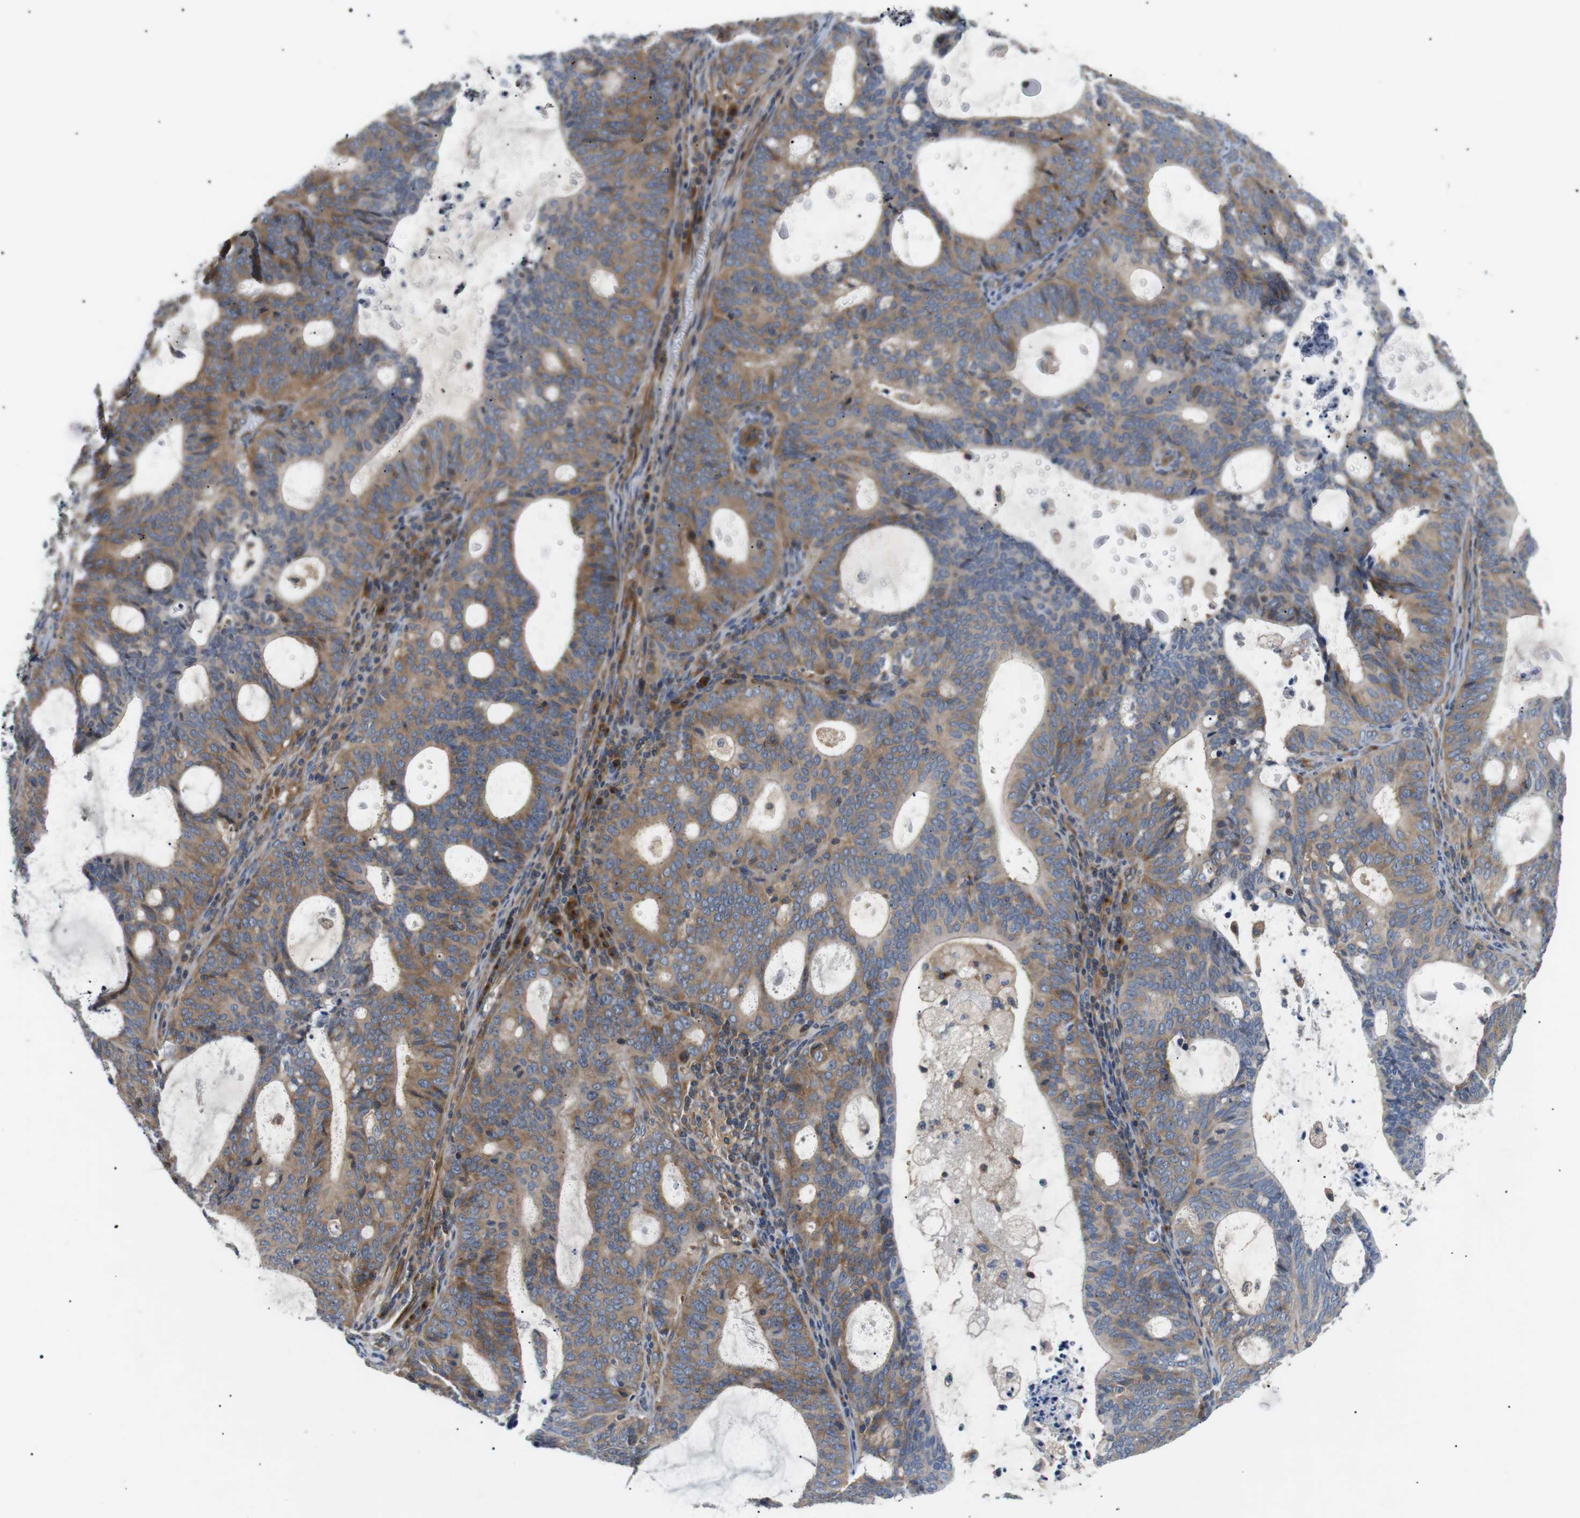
{"staining": {"intensity": "moderate", "quantity": ">75%", "location": "cytoplasmic/membranous"}, "tissue": "endometrial cancer", "cell_type": "Tumor cells", "image_type": "cancer", "snomed": [{"axis": "morphology", "description": "Adenocarcinoma, NOS"}, {"axis": "topography", "description": "Uterus"}], "caption": "Endometrial adenocarcinoma stained with DAB immunohistochemistry demonstrates medium levels of moderate cytoplasmic/membranous positivity in approximately >75% of tumor cells. The protein of interest is stained brown, and the nuclei are stained in blue (DAB (3,3'-diaminobenzidine) IHC with brightfield microscopy, high magnification).", "gene": "DIPK1A", "patient": {"sex": "female", "age": 83}}